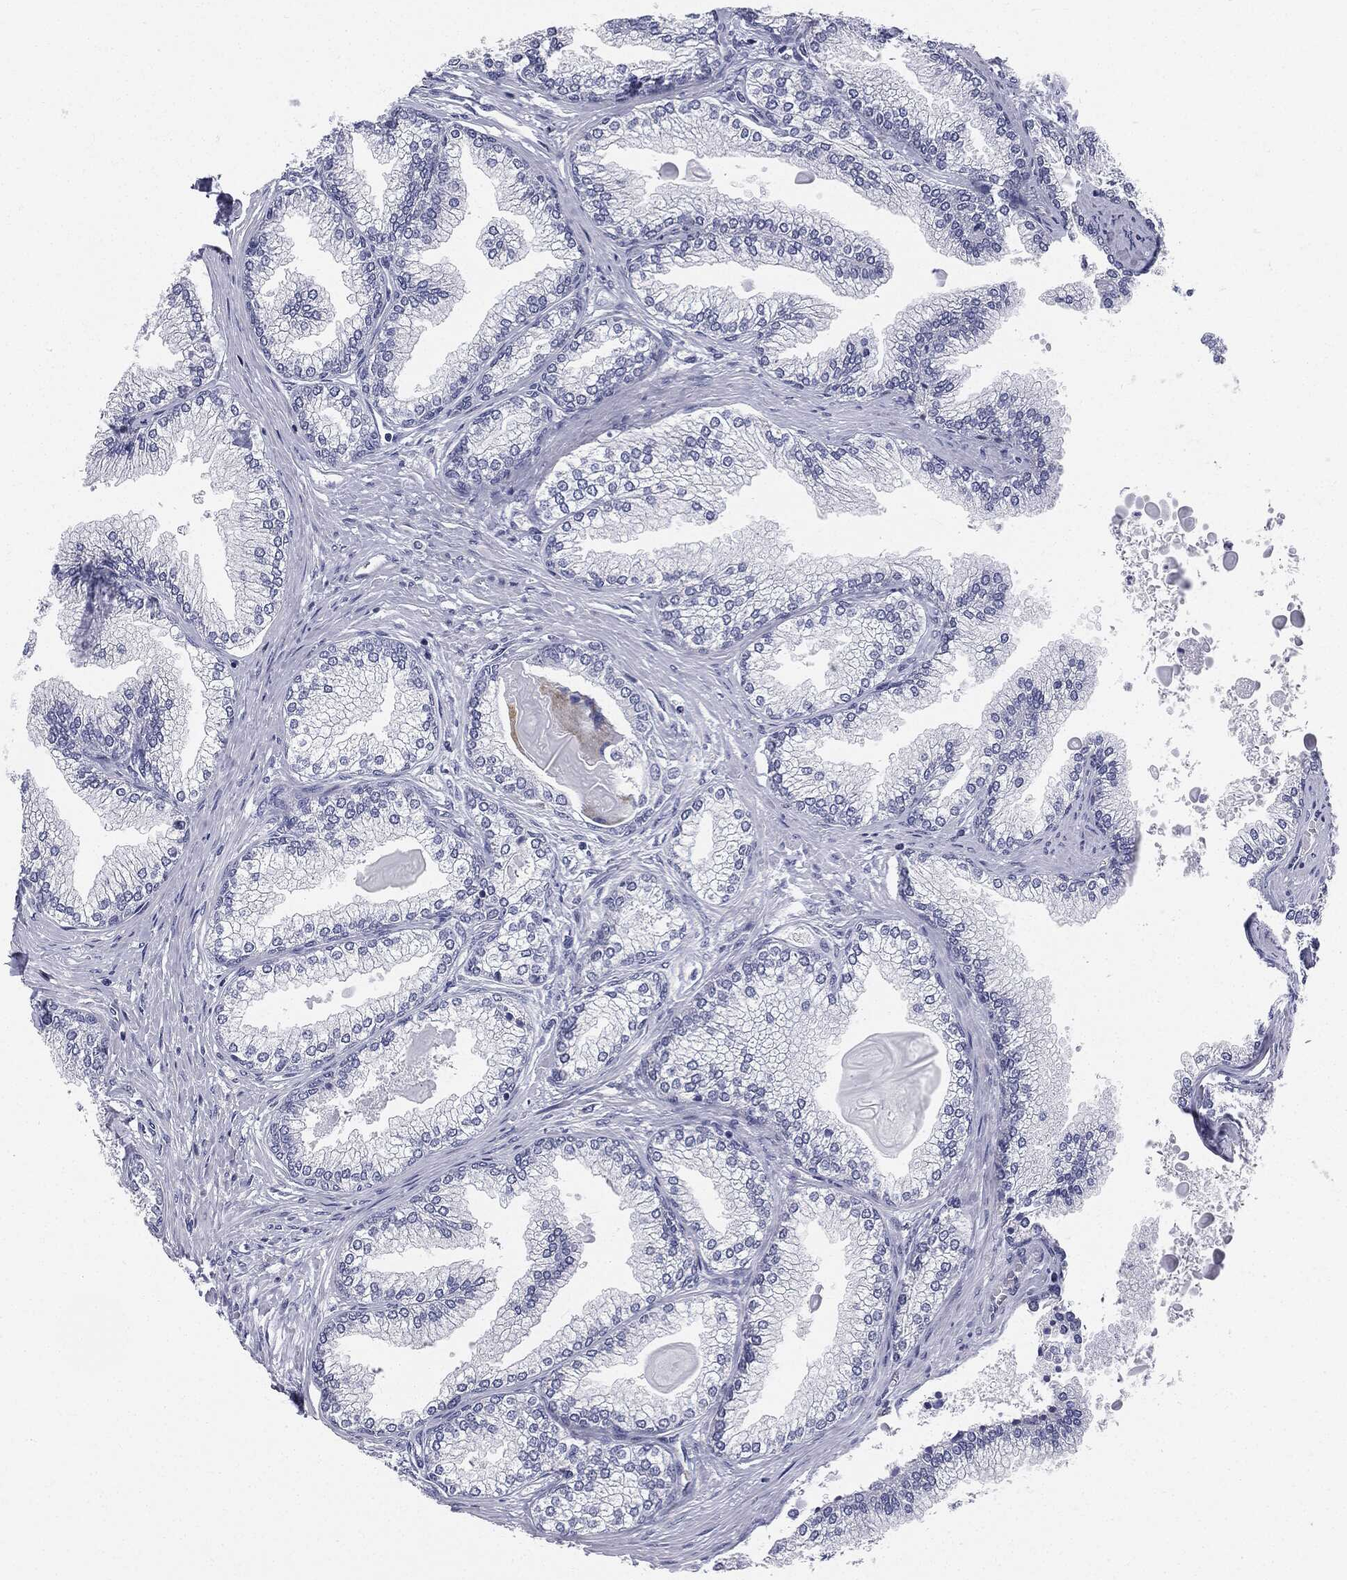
{"staining": {"intensity": "negative", "quantity": "none", "location": "none"}, "tissue": "prostate", "cell_type": "Glandular cells", "image_type": "normal", "snomed": [{"axis": "morphology", "description": "Normal tissue, NOS"}, {"axis": "topography", "description": "Prostate"}], "caption": "IHC micrograph of benign prostate: human prostate stained with DAB (3,3'-diaminobenzidine) reveals no significant protein staining in glandular cells.", "gene": "MLLT10", "patient": {"sex": "male", "age": 72}}